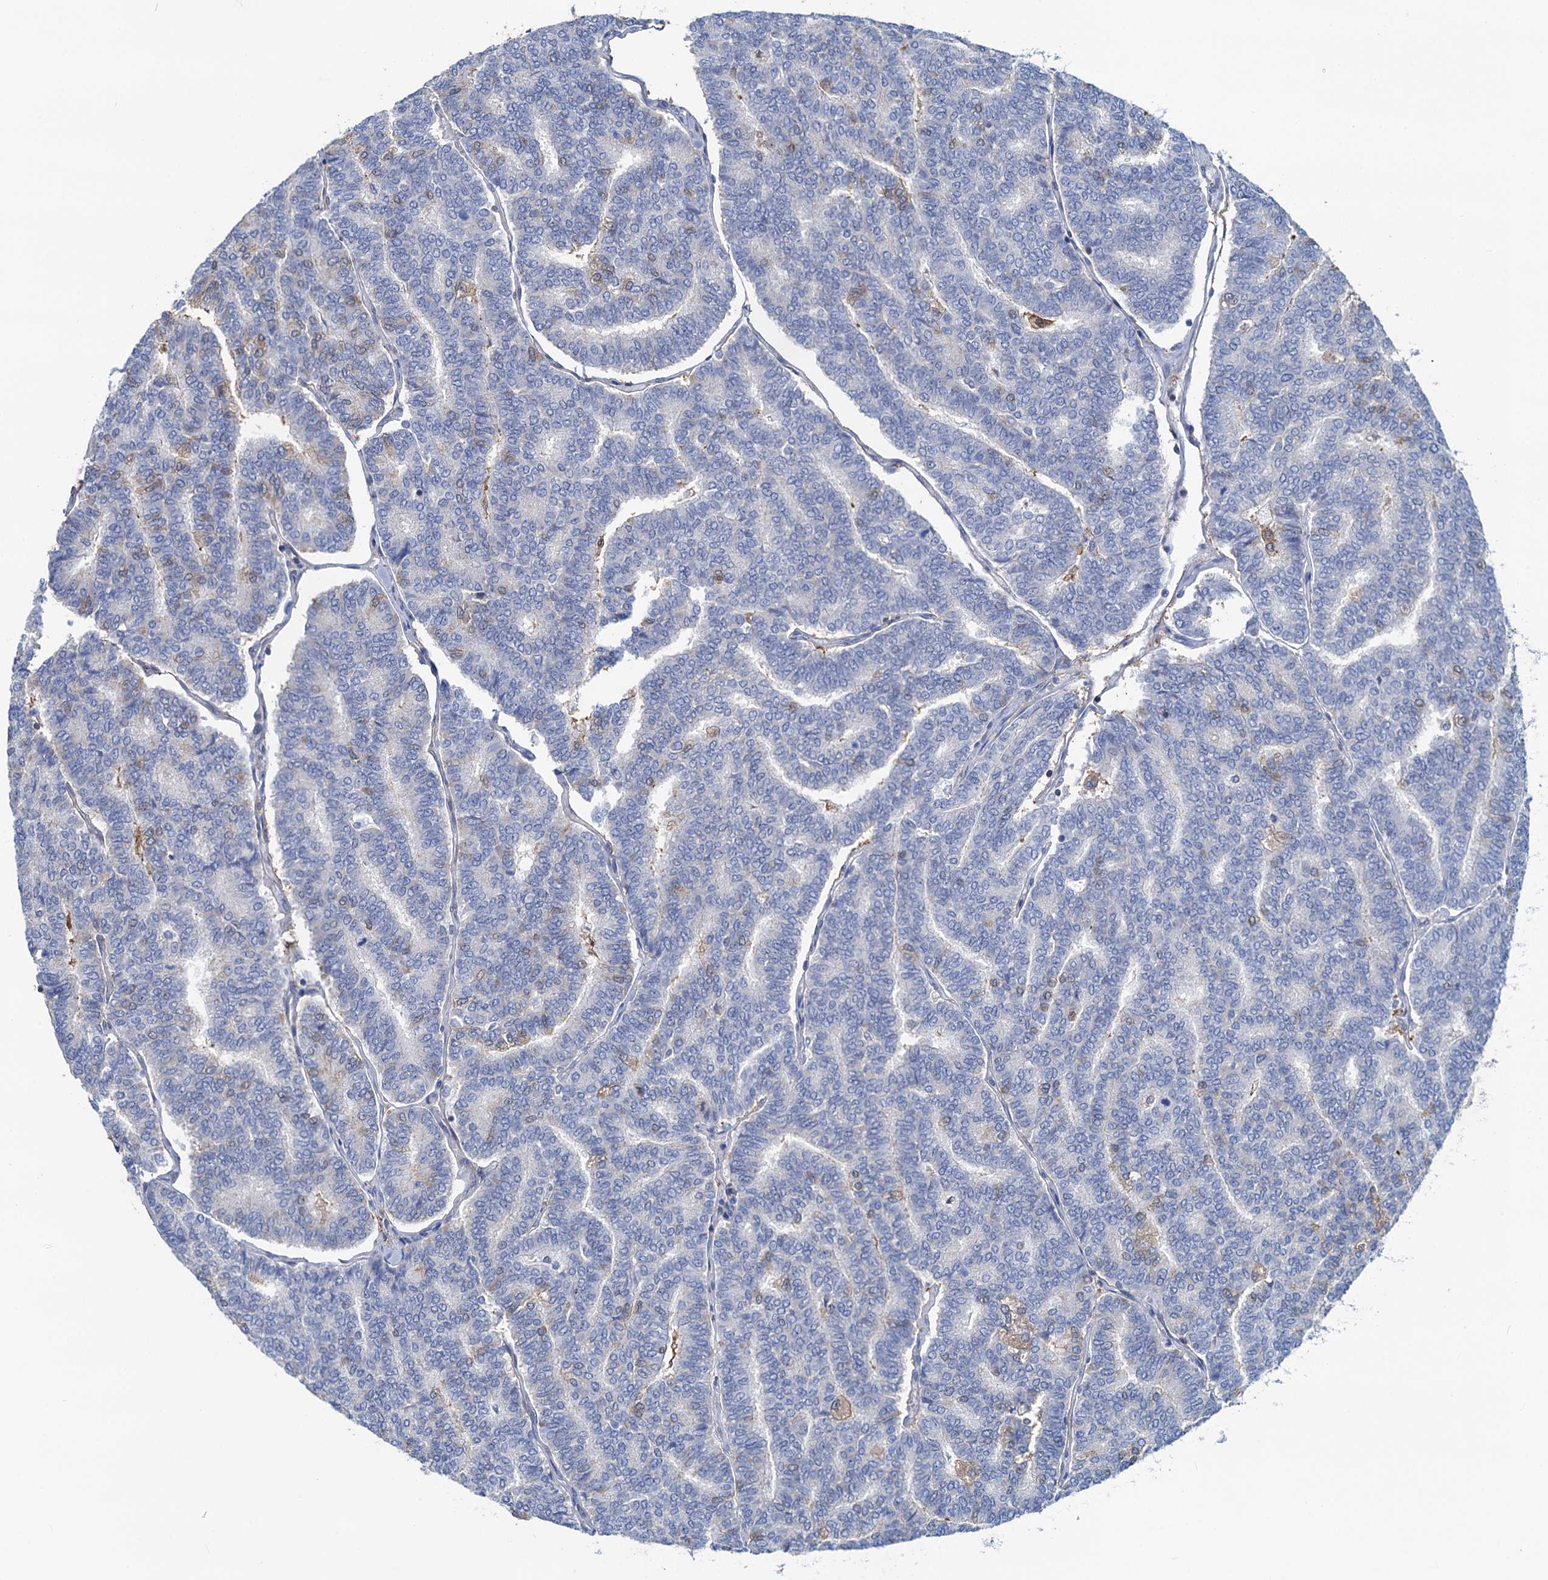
{"staining": {"intensity": "negative", "quantity": "none", "location": "none"}, "tissue": "thyroid cancer", "cell_type": "Tumor cells", "image_type": "cancer", "snomed": [{"axis": "morphology", "description": "Papillary adenocarcinoma, NOS"}, {"axis": "topography", "description": "Thyroid gland"}], "caption": "DAB (3,3'-diaminobenzidine) immunohistochemical staining of thyroid cancer (papillary adenocarcinoma) demonstrates no significant staining in tumor cells.", "gene": "RTKN2", "patient": {"sex": "female", "age": 35}}